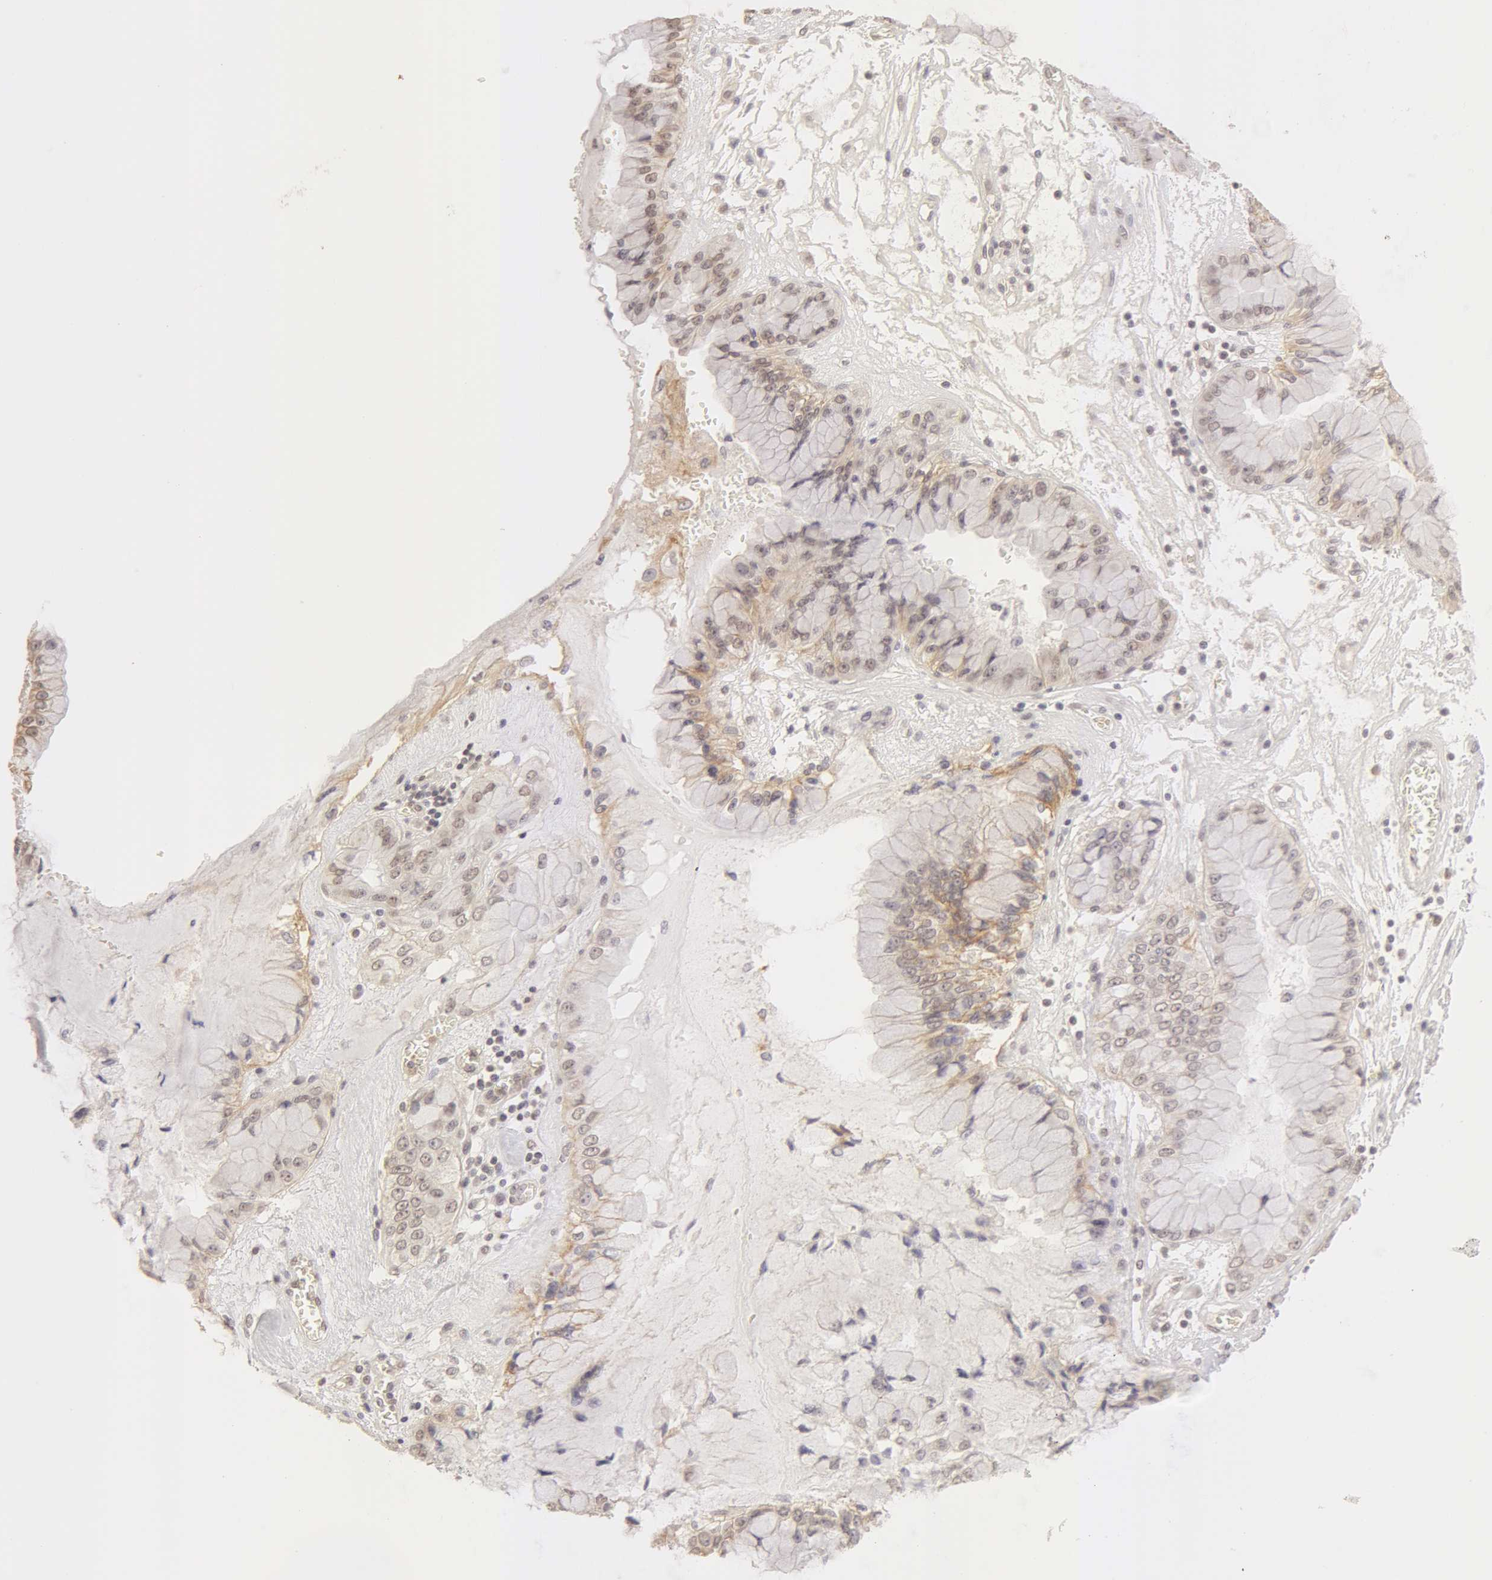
{"staining": {"intensity": "weak", "quantity": ">75%", "location": "cytoplasmic/membranous"}, "tissue": "liver cancer", "cell_type": "Tumor cells", "image_type": "cancer", "snomed": [{"axis": "morphology", "description": "Cholangiocarcinoma"}, {"axis": "topography", "description": "Liver"}], "caption": "Liver cancer was stained to show a protein in brown. There is low levels of weak cytoplasmic/membranous staining in approximately >75% of tumor cells.", "gene": "ADAM10", "patient": {"sex": "female", "age": 79}}